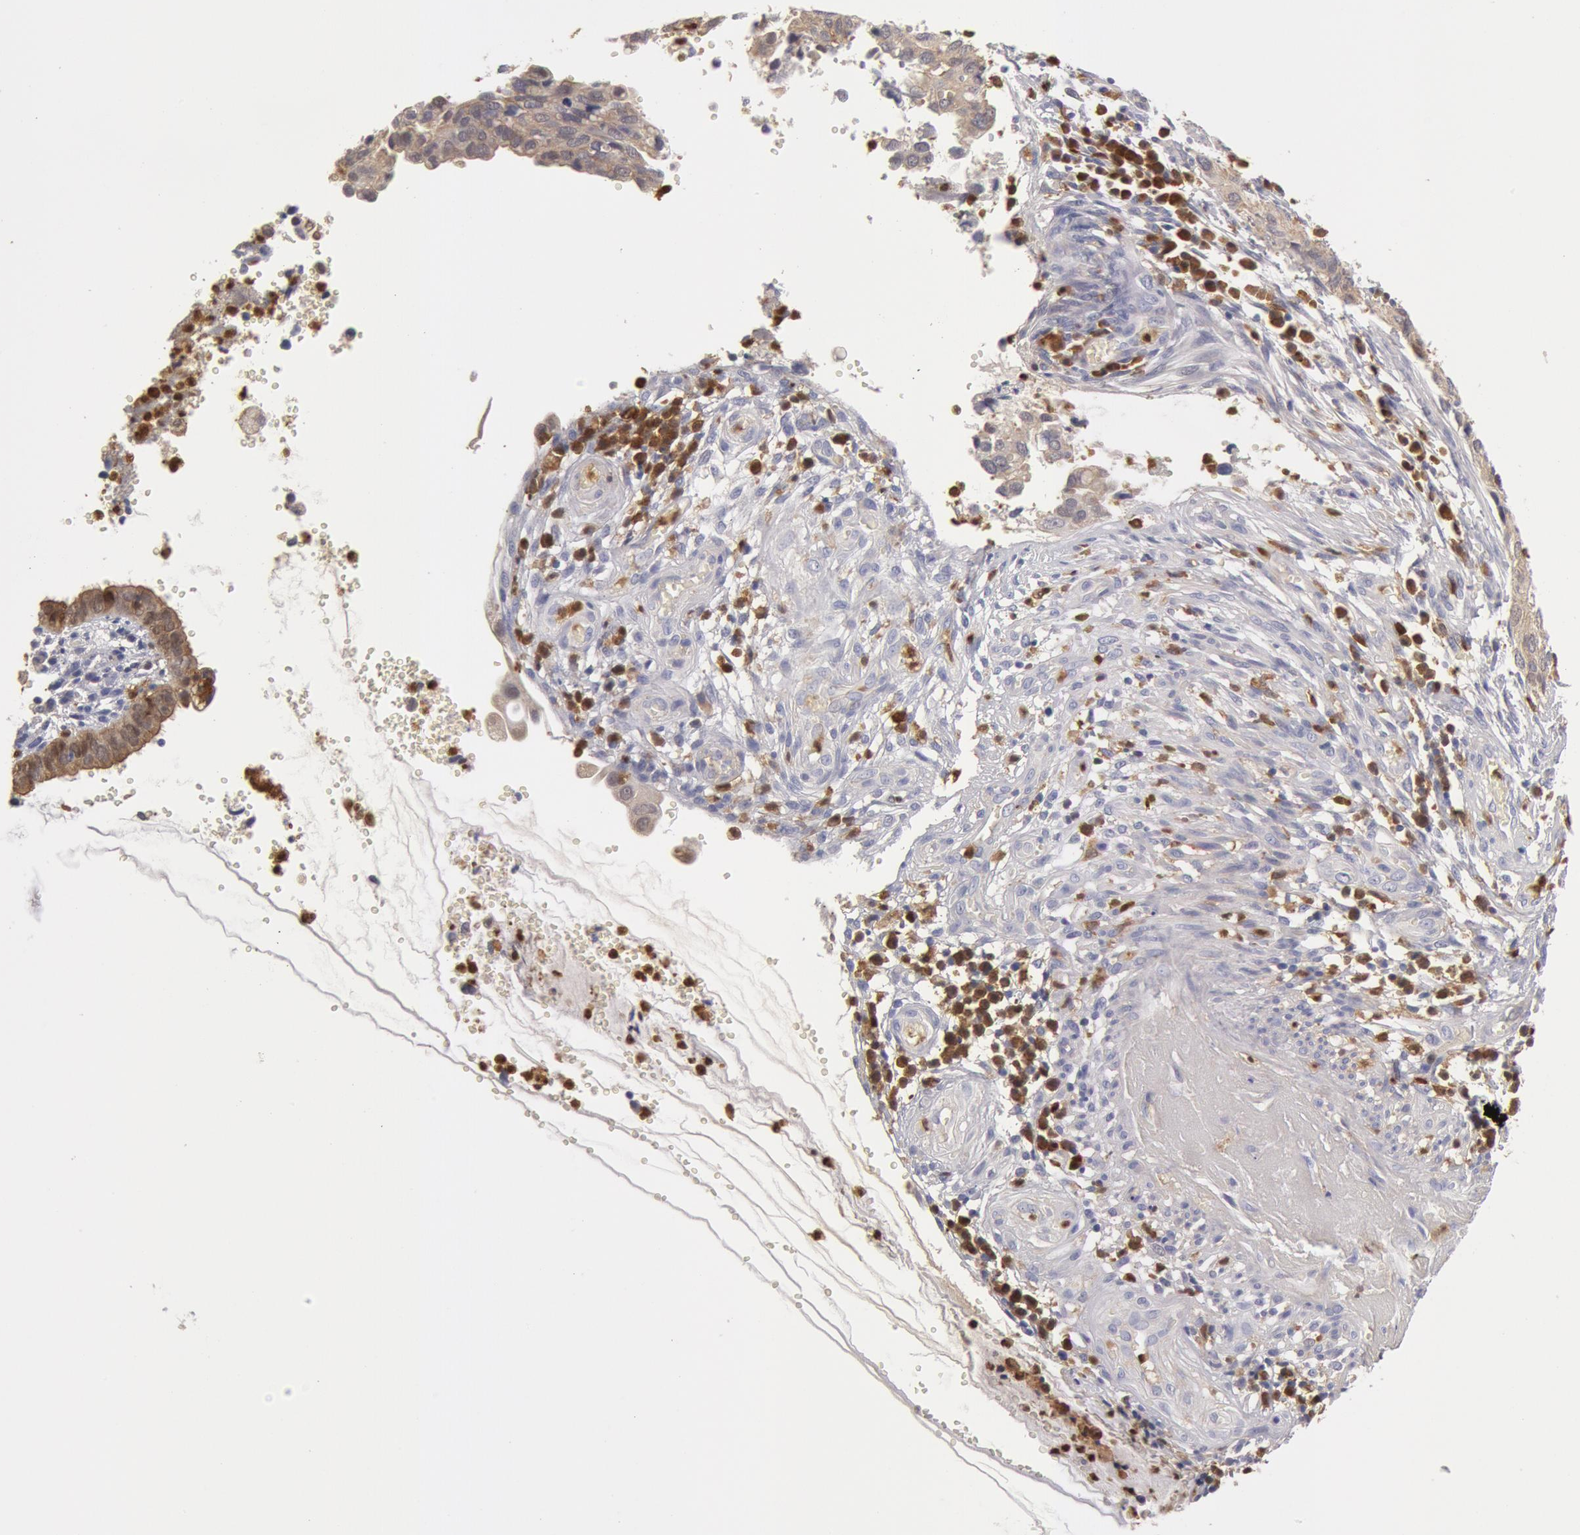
{"staining": {"intensity": "moderate", "quantity": ">75%", "location": "cytoplasmic/membranous"}, "tissue": "cervical cancer", "cell_type": "Tumor cells", "image_type": "cancer", "snomed": [{"axis": "morphology", "description": "Normal tissue, NOS"}, {"axis": "morphology", "description": "Squamous cell carcinoma, NOS"}, {"axis": "topography", "description": "Cervix"}], "caption": "A photomicrograph of human cervical cancer stained for a protein exhibits moderate cytoplasmic/membranous brown staining in tumor cells. The staining was performed using DAB (3,3'-diaminobenzidine), with brown indicating positive protein expression. Nuclei are stained blue with hematoxylin.", "gene": "SYK", "patient": {"sex": "female", "age": 45}}